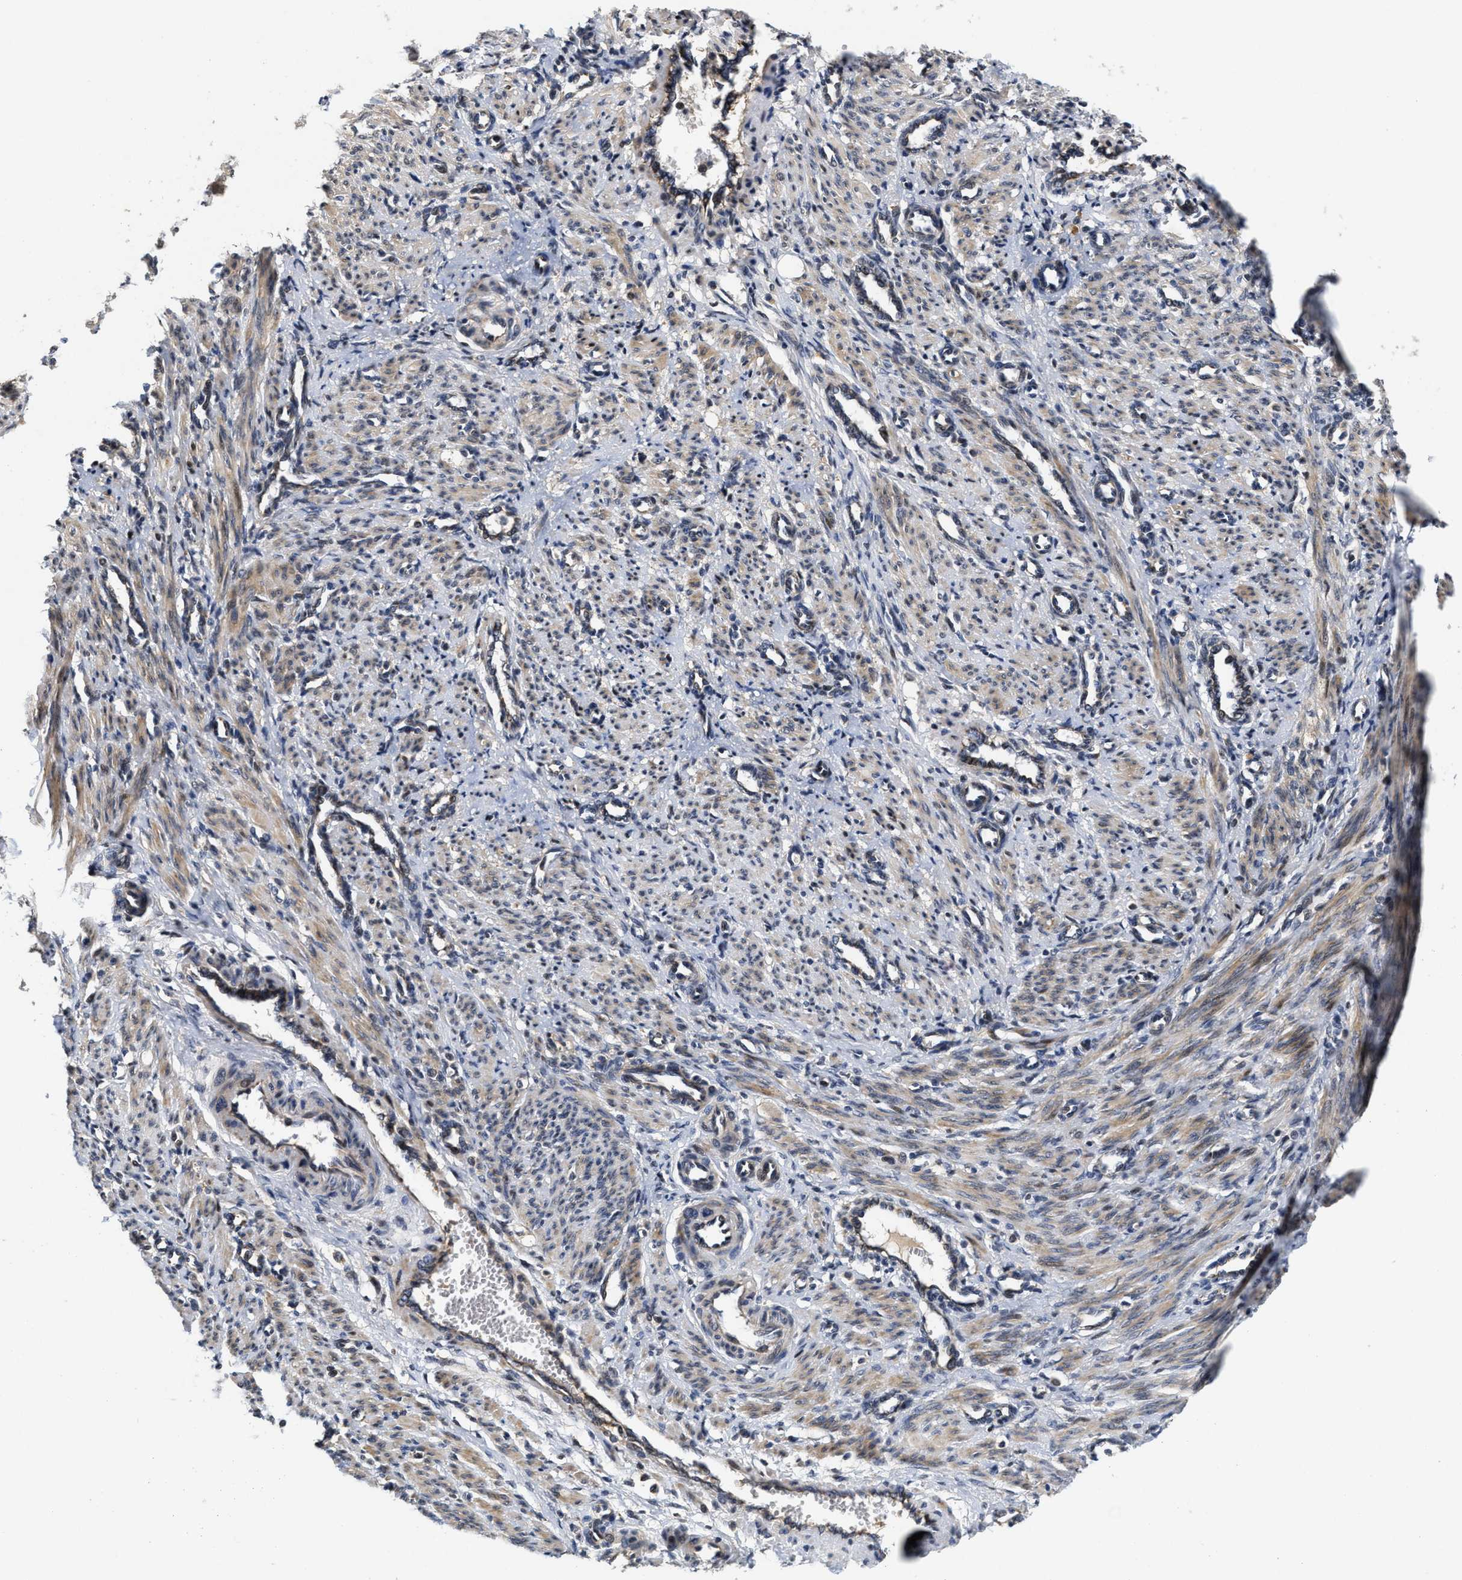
{"staining": {"intensity": "moderate", "quantity": ">75%", "location": "cytoplasmic/membranous"}, "tissue": "smooth muscle", "cell_type": "Smooth muscle cells", "image_type": "normal", "snomed": [{"axis": "morphology", "description": "Normal tissue, NOS"}, {"axis": "topography", "description": "Endometrium"}], "caption": "This is a histology image of immunohistochemistry (IHC) staining of benign smooth muscle, which shows moderate positivity in the cytoplasmic/membranous of smooth muscle cells.", "gene": "SCYL2", "patient": {"sex": "female", "age": 33}}